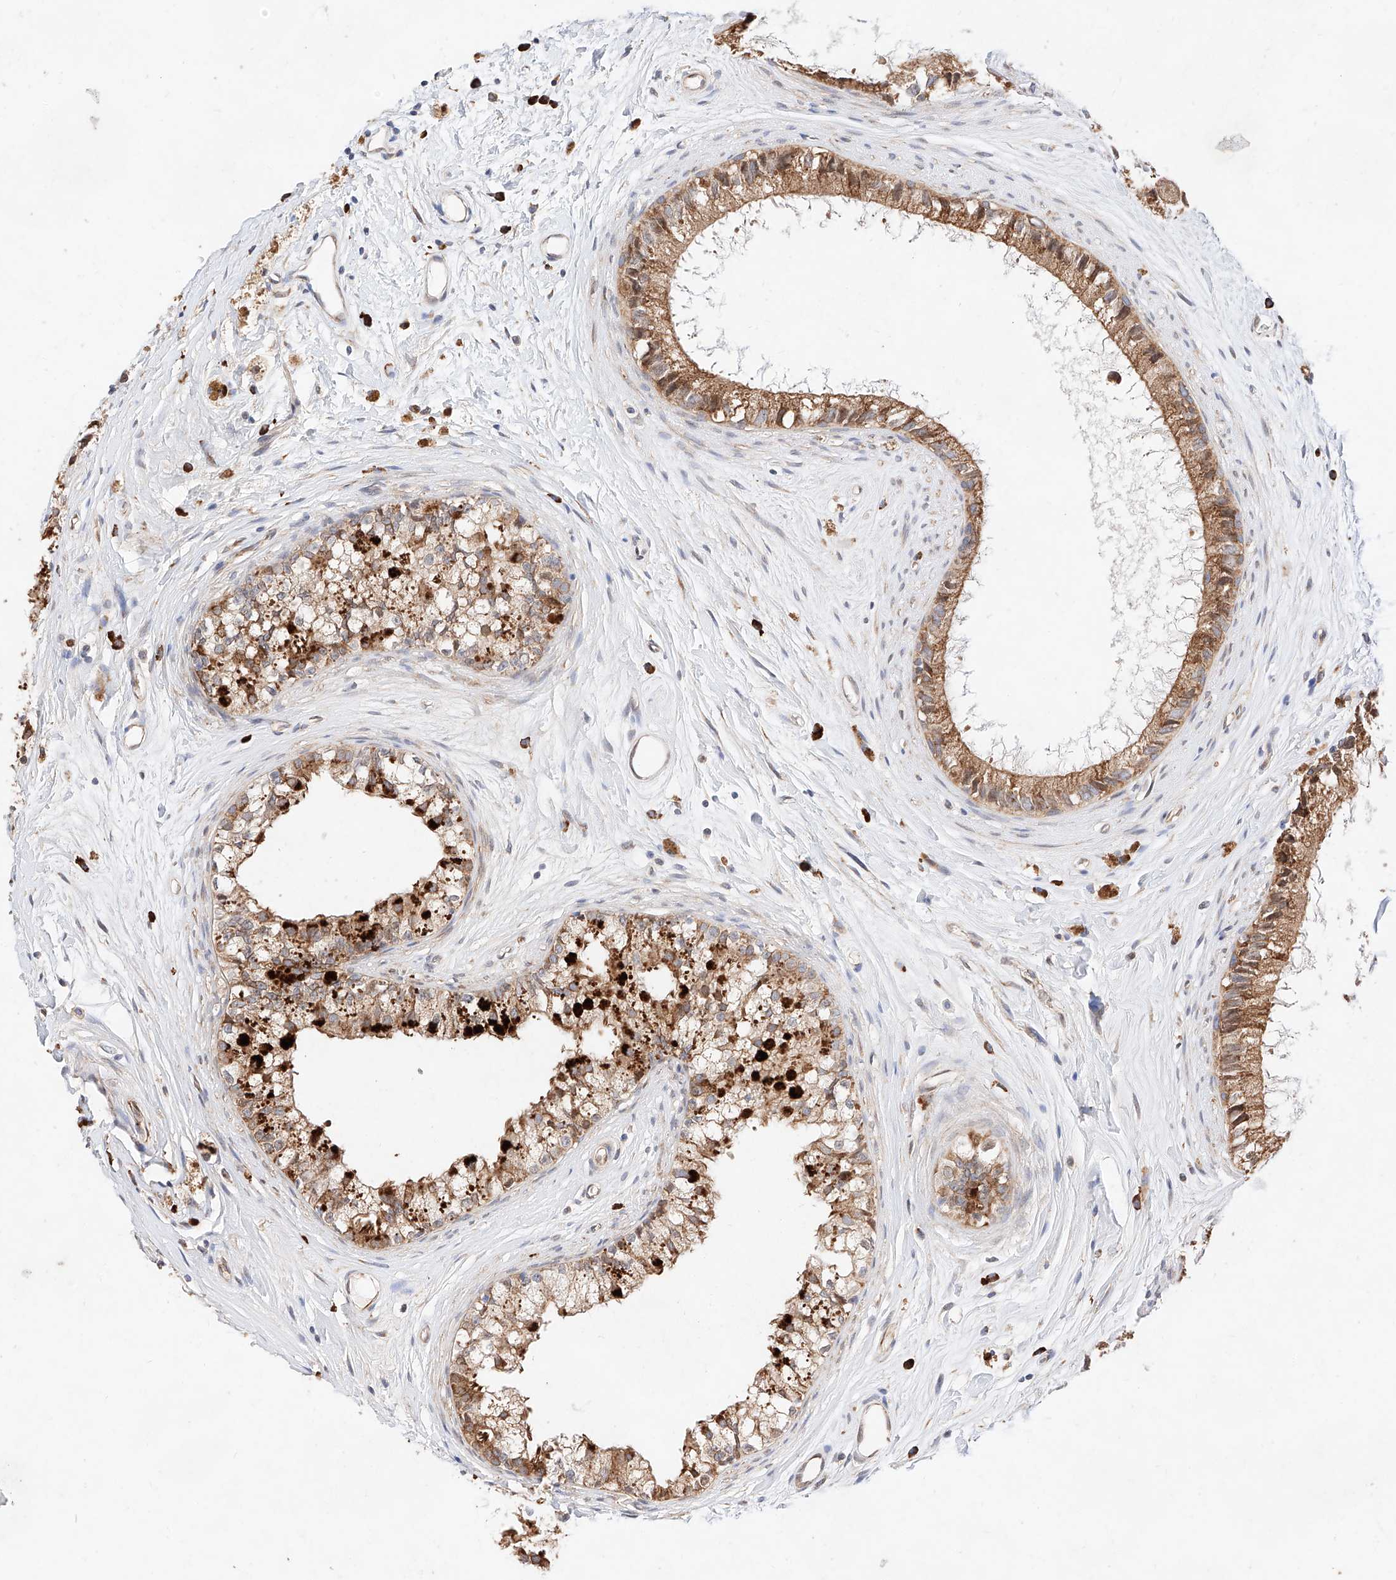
{"staining": {"intensity": "moderate", "quantity": ">75%", "location": "cytoplasmic/membranous"}, "tissue": "epididymis", "cell_type": "Glandular cells", "image_type": "normal", "snomed": [{"axis": "morphology", "description": "Normal tissue, NOS"}, {"axis": "topography", "description": "Epididymis"}], "caption": "IHC (DAB (3,3'-diaminobenzidine)) staining of benign epididymis reveals moderate cytoplasmic/membranous protein expression in approximately >75% of glandular cells.", "gene": "ATP9B", "patient": {"sex": "male", "age": 80}}